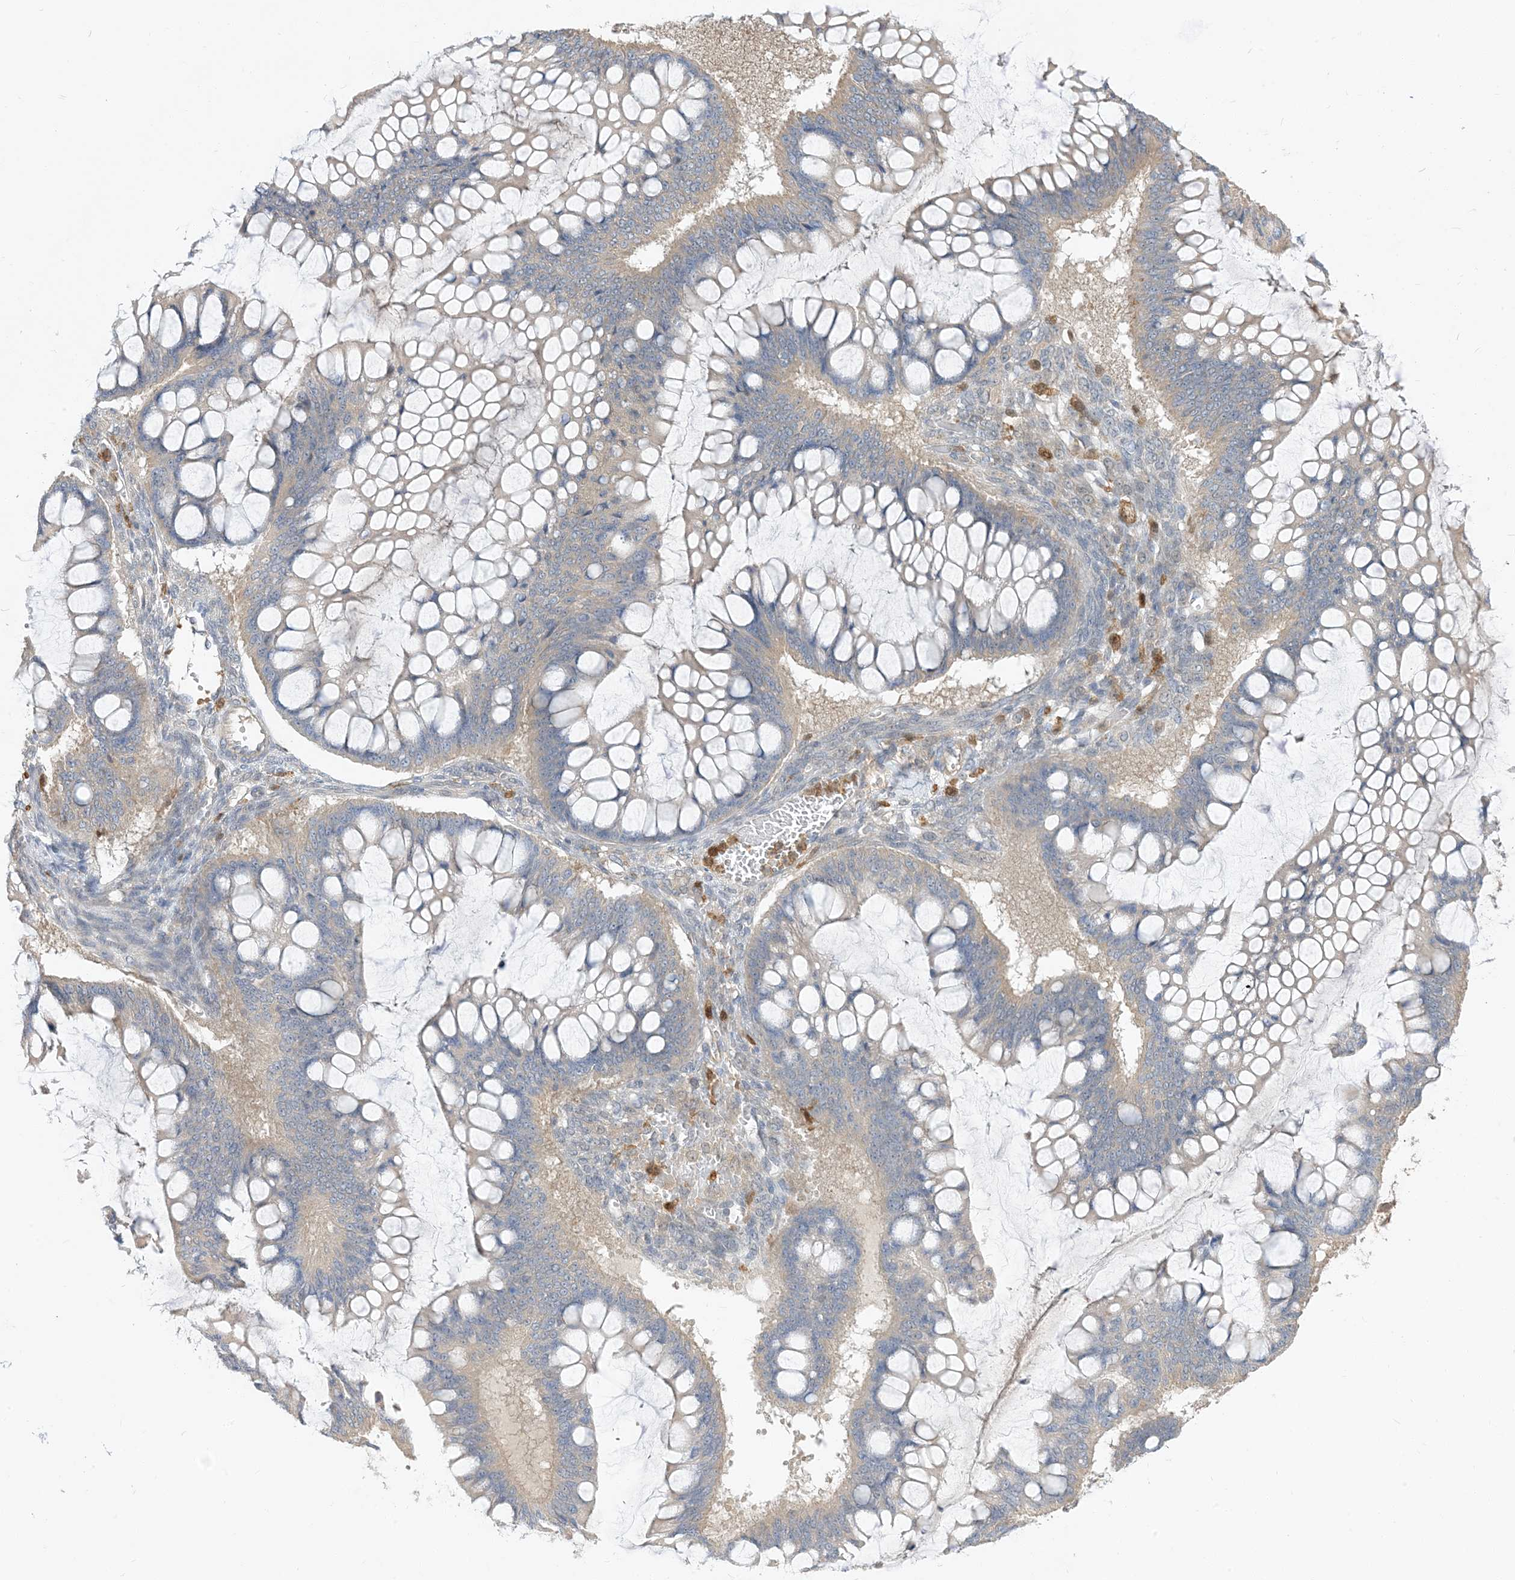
{"staining": {"intensity": "negative", "quantity": "none", "location": "none"}, "tissue": "ovarian cancer", "cell_type": "Tumor cells", "image_type": "cancer", "snomed": [{"axis": "morphology", "description": "Cystadenocarcinoma, mucinous, NOS"}, {"axis": "topography", "description": "Ovary"}], "caption": "Immunohistochemistry (IHC) micrograph of neoplastic tissue: ovarian cancer stained with DAB displays no significant protein expression in tumor cells.", "gene": "NAGK", "patient": {"sex": "female", "age": 73}}